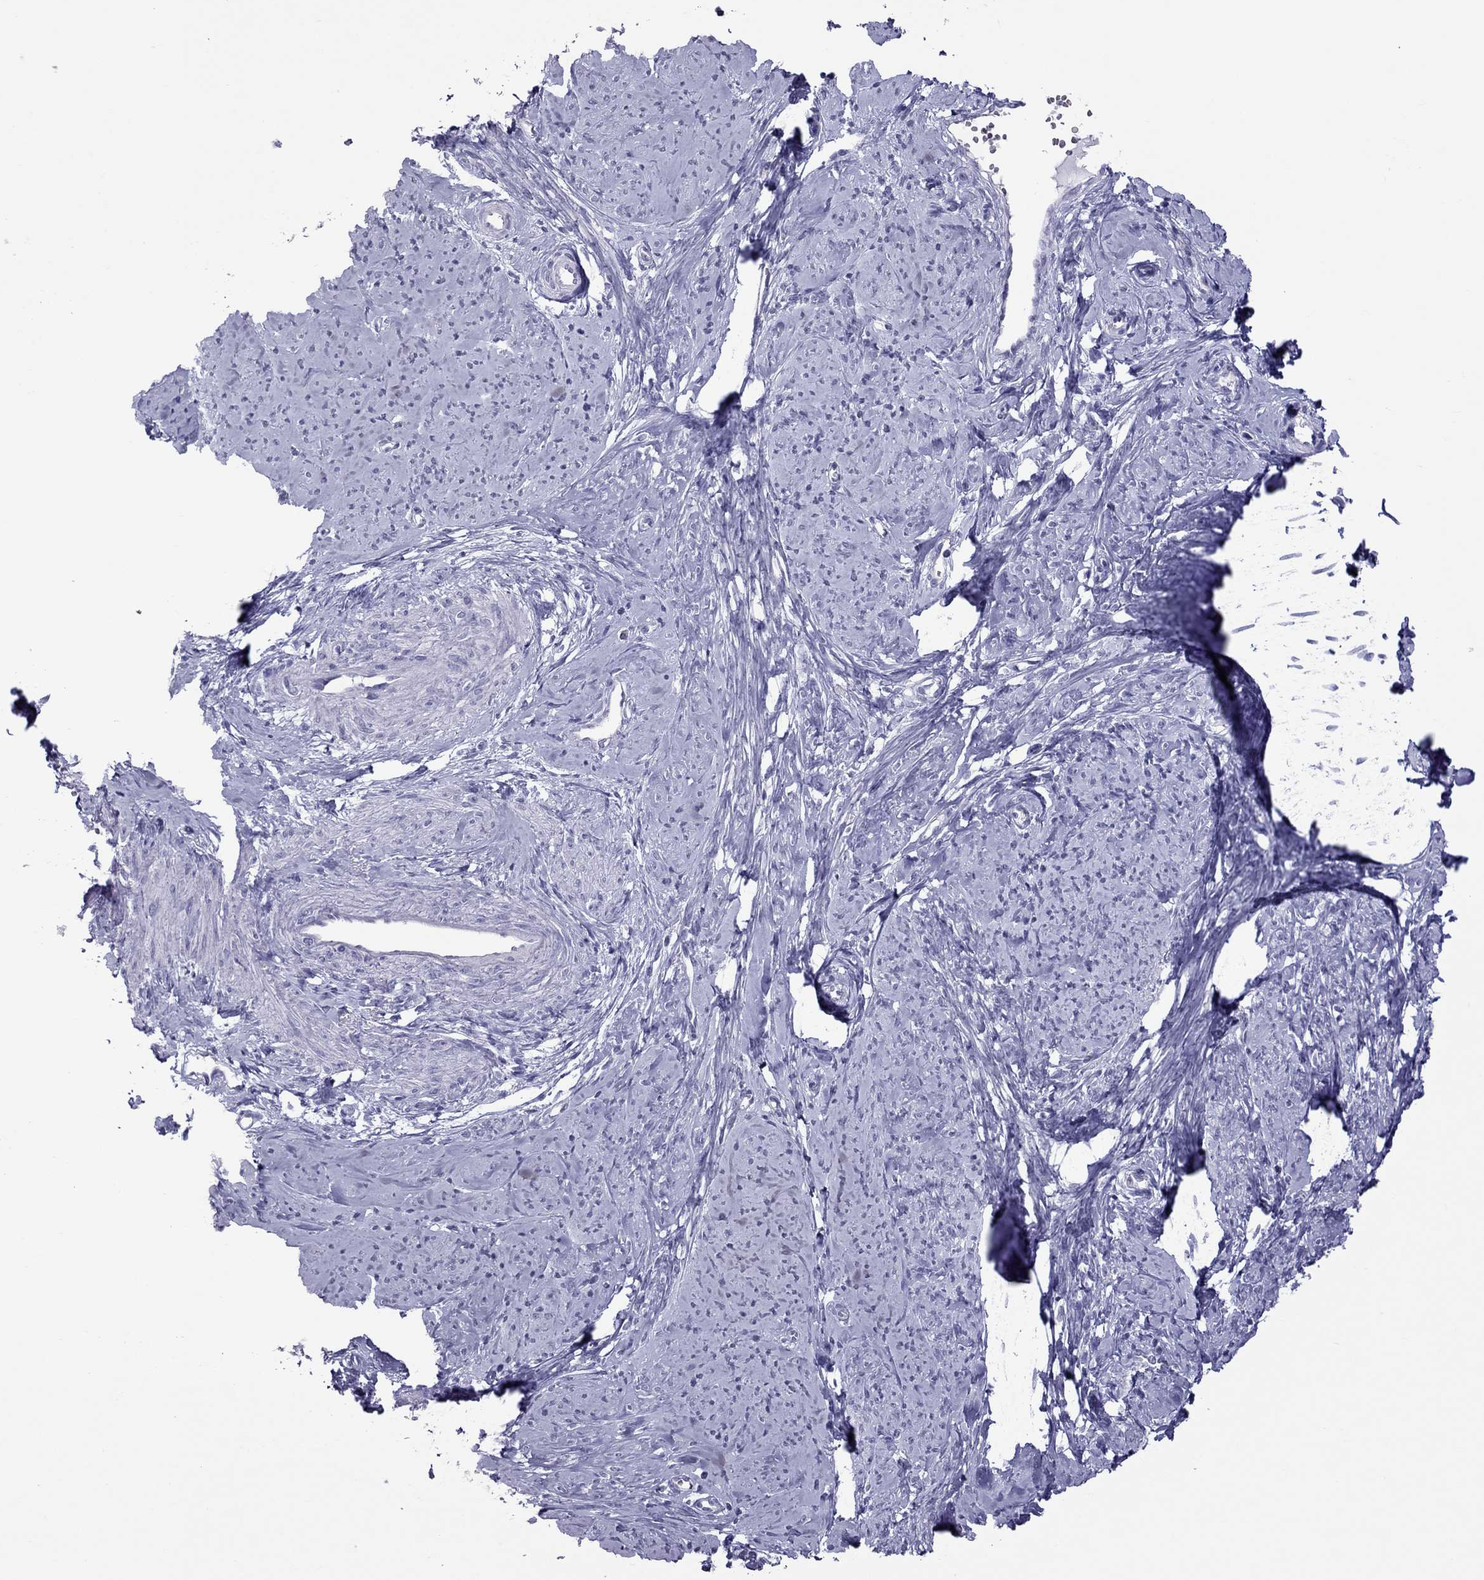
{"staining": {"intensity": "negative", "quantity": "none", "location": "none"}, "tissue": "smooth muscle", "cell_type": "Smooth muscle cells", "image_type": "normal", "snomed": [{"axis": "morphology", "description": "Normal tissue, NOS"}, {"axis": "topography", "description": "Smooth muscle"}], "caption": "This is an immunohistochemistry image of benign smooth muscle. There is no expression in smooth muscle cells.", "gene": "TEX14", "patient": {"sex": "female", "age": 48}}